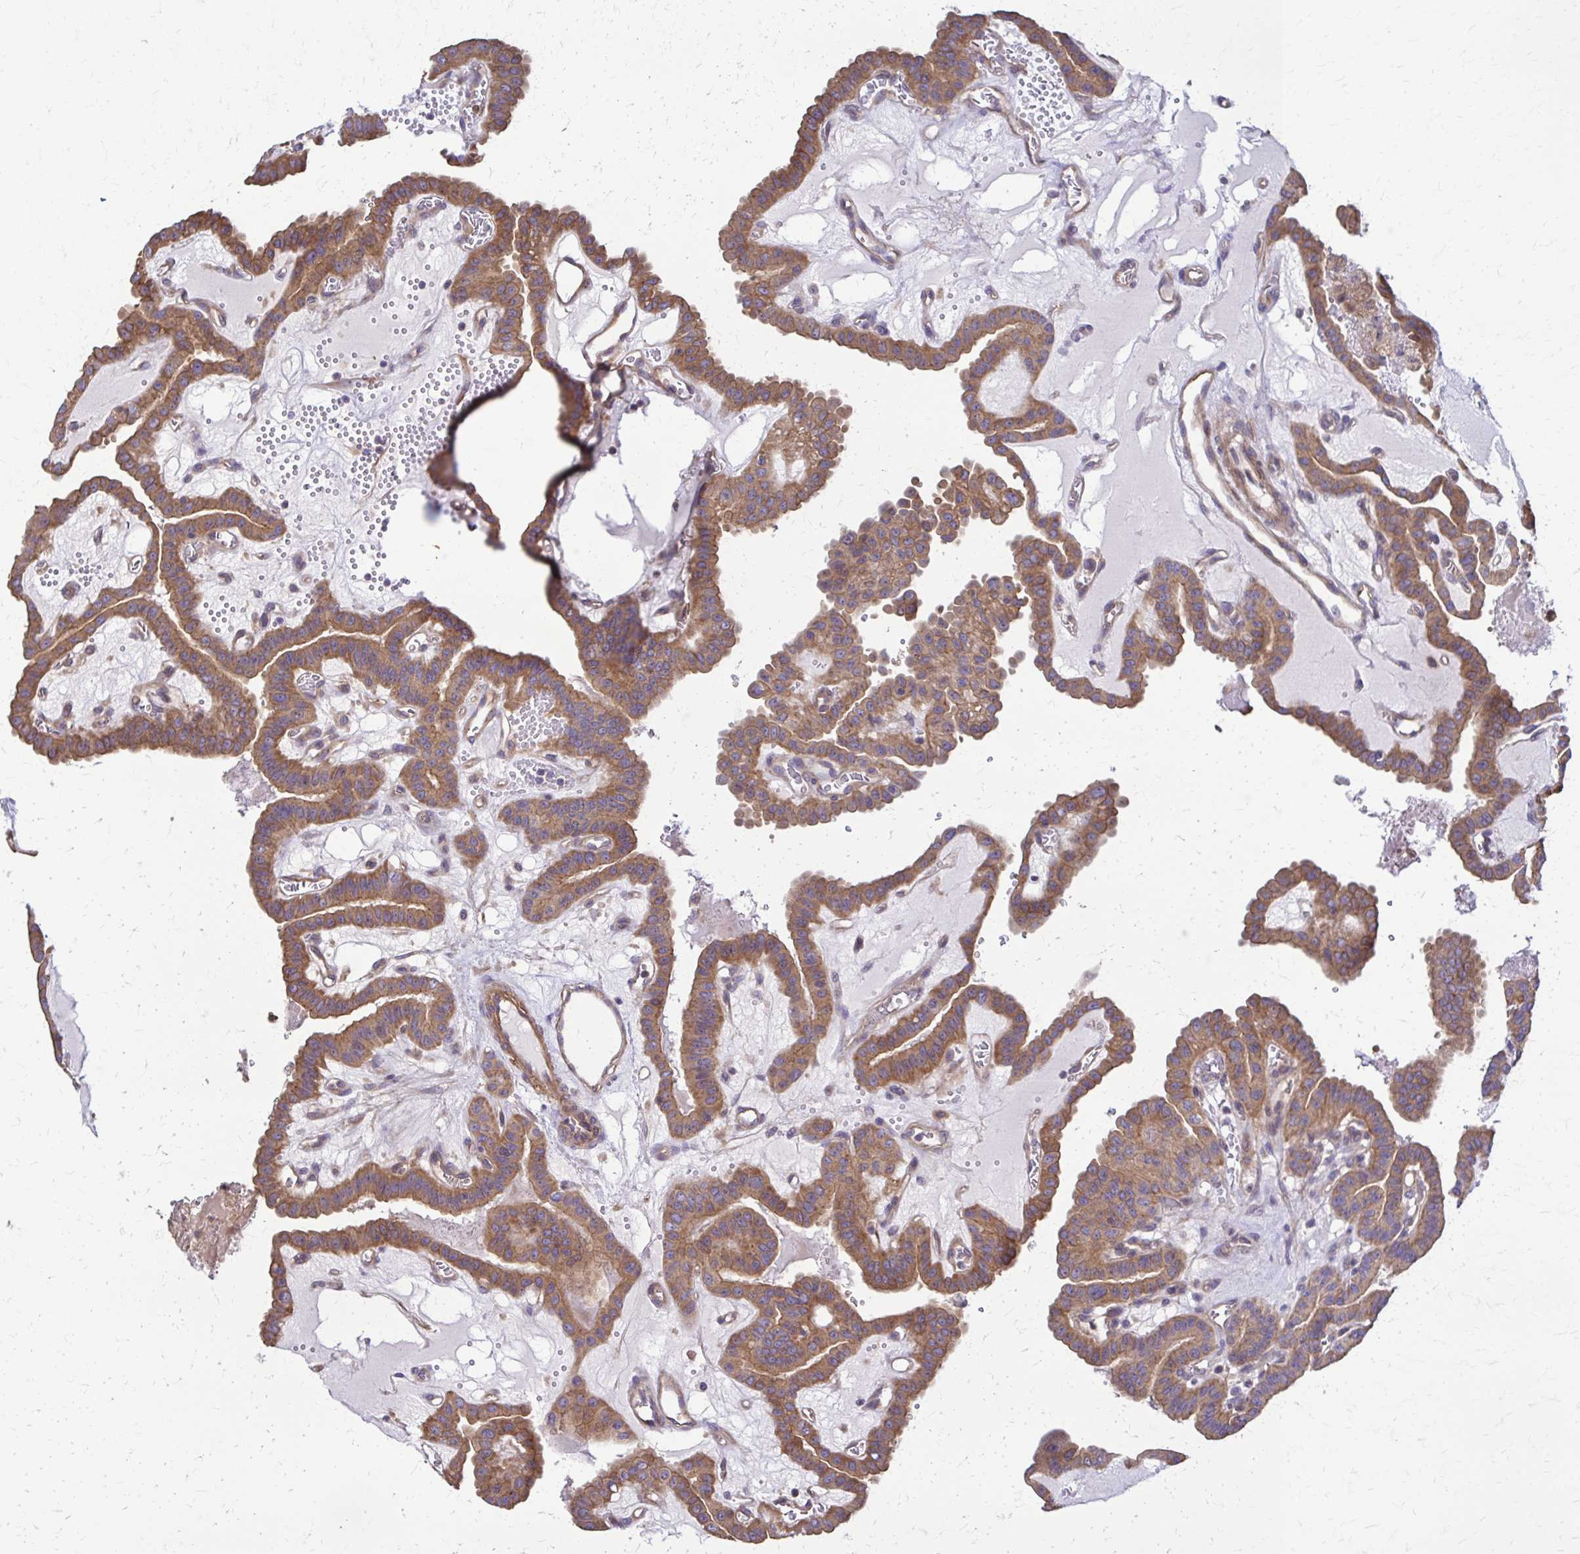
{"staining": {"intensity": "moderate", "quantity": ">75%", "location": "cytoplasmic/membranous"}, "tissue": "thyroid cancer", "cell_type": "Tumor cells", "image_type": "cancer", "snomed": [{"axis": "morphology", "description": "Papillary adenocarcinoma, NOS"}, {"axis": "topography", "description": "Thyroid gland"}], "caption": "Immunohistochemical staining of thyroid papillary adenocarcinoma shows medium levels of moderate cytoplasmic/membranous protein staining in approximately >75% of tumor cells.", "gene": "DSP", "patient": {"sex": "male", "age": 87}}